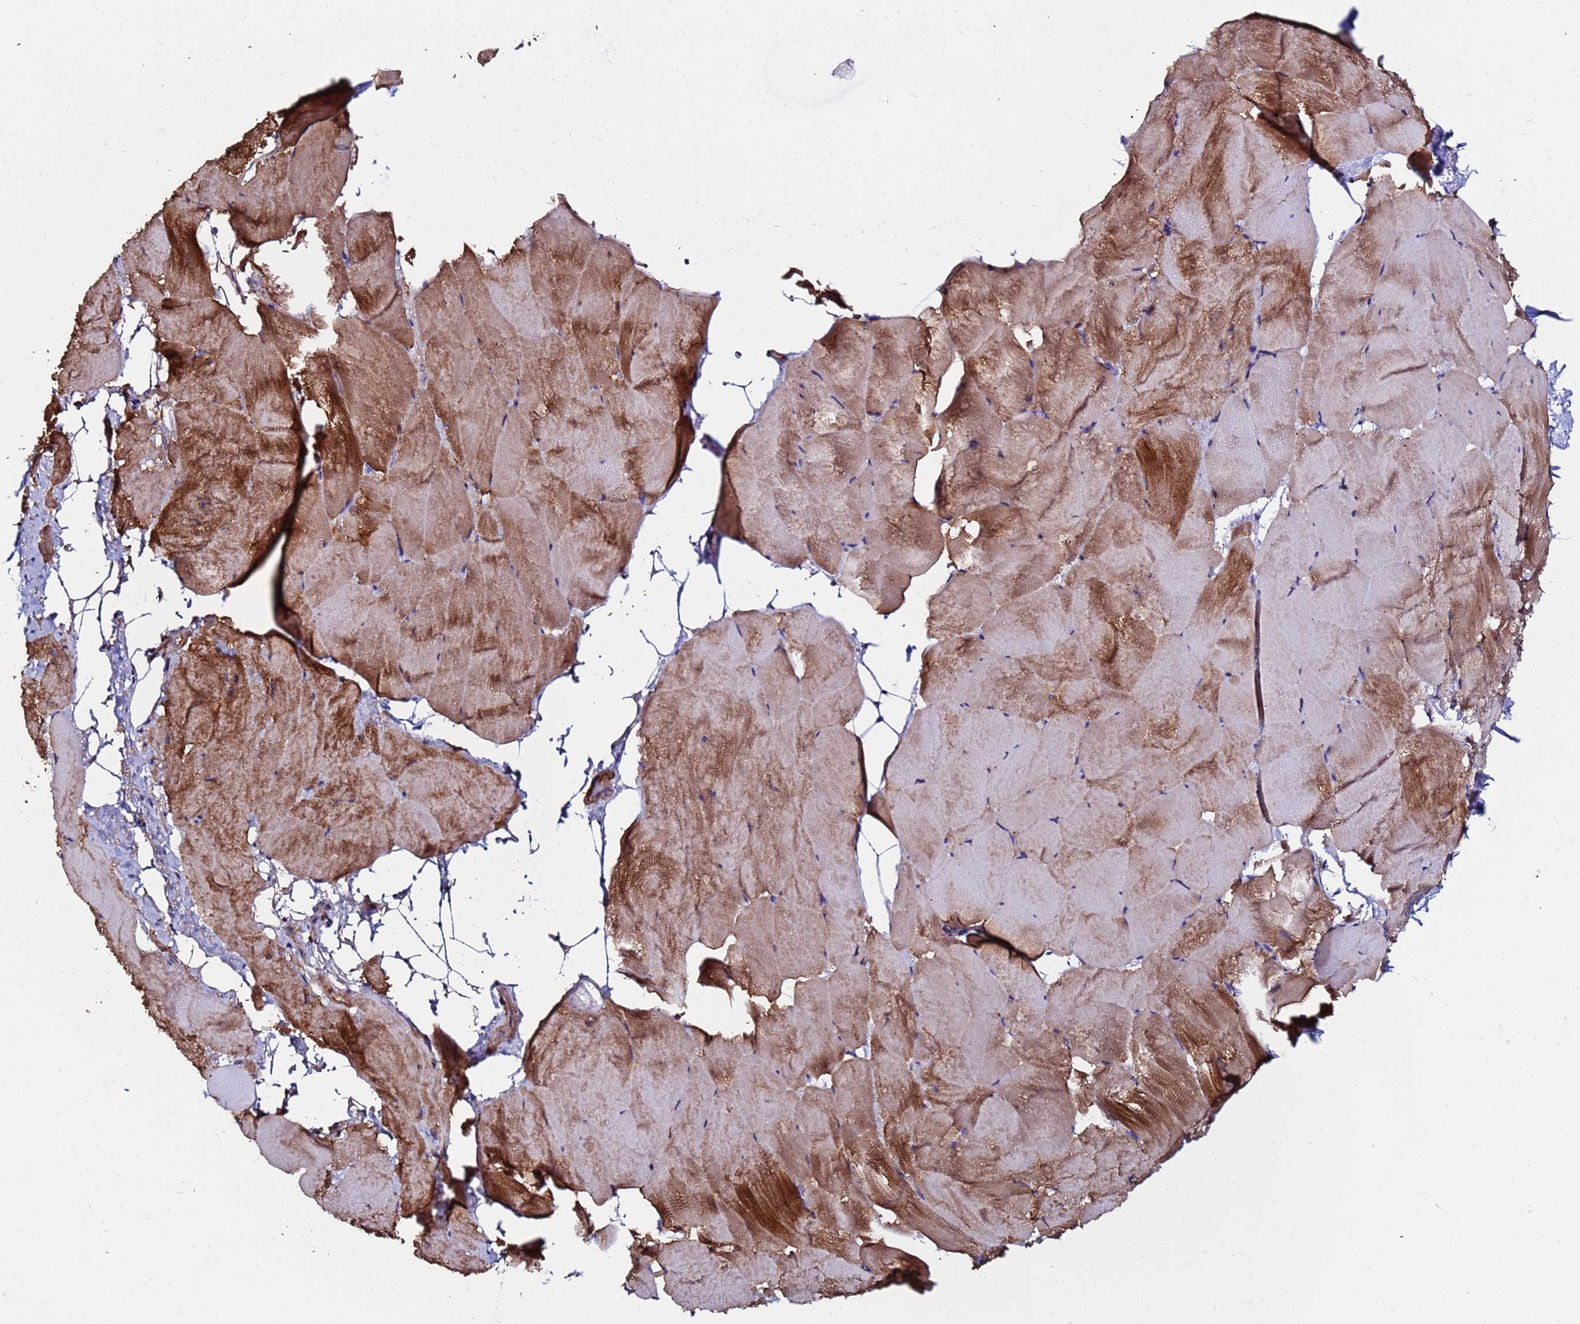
{"staining": {"intensity": "moderate", "quantity": ">75%", "location": "cytoplasmic/membranous"}, "tissue": "skeletal muscle", "cell_type": "Myocytes", "image_type": "normal", "snomed": [{"axis": "morphology", "description": "Normal tissue, NOS"}, {"axis": "topography", "description": "Skeletal muscle"}], "caption": "IHC (DAB (3,3'-diaminobenzidine)) staining of normal human skeletal muscle exhibits moderate cytoplasmic/membranous protein positivity in approximately >75% of myocytes.", "gene": "POTEE", "patient": {"sex": "female", "age": 64}}